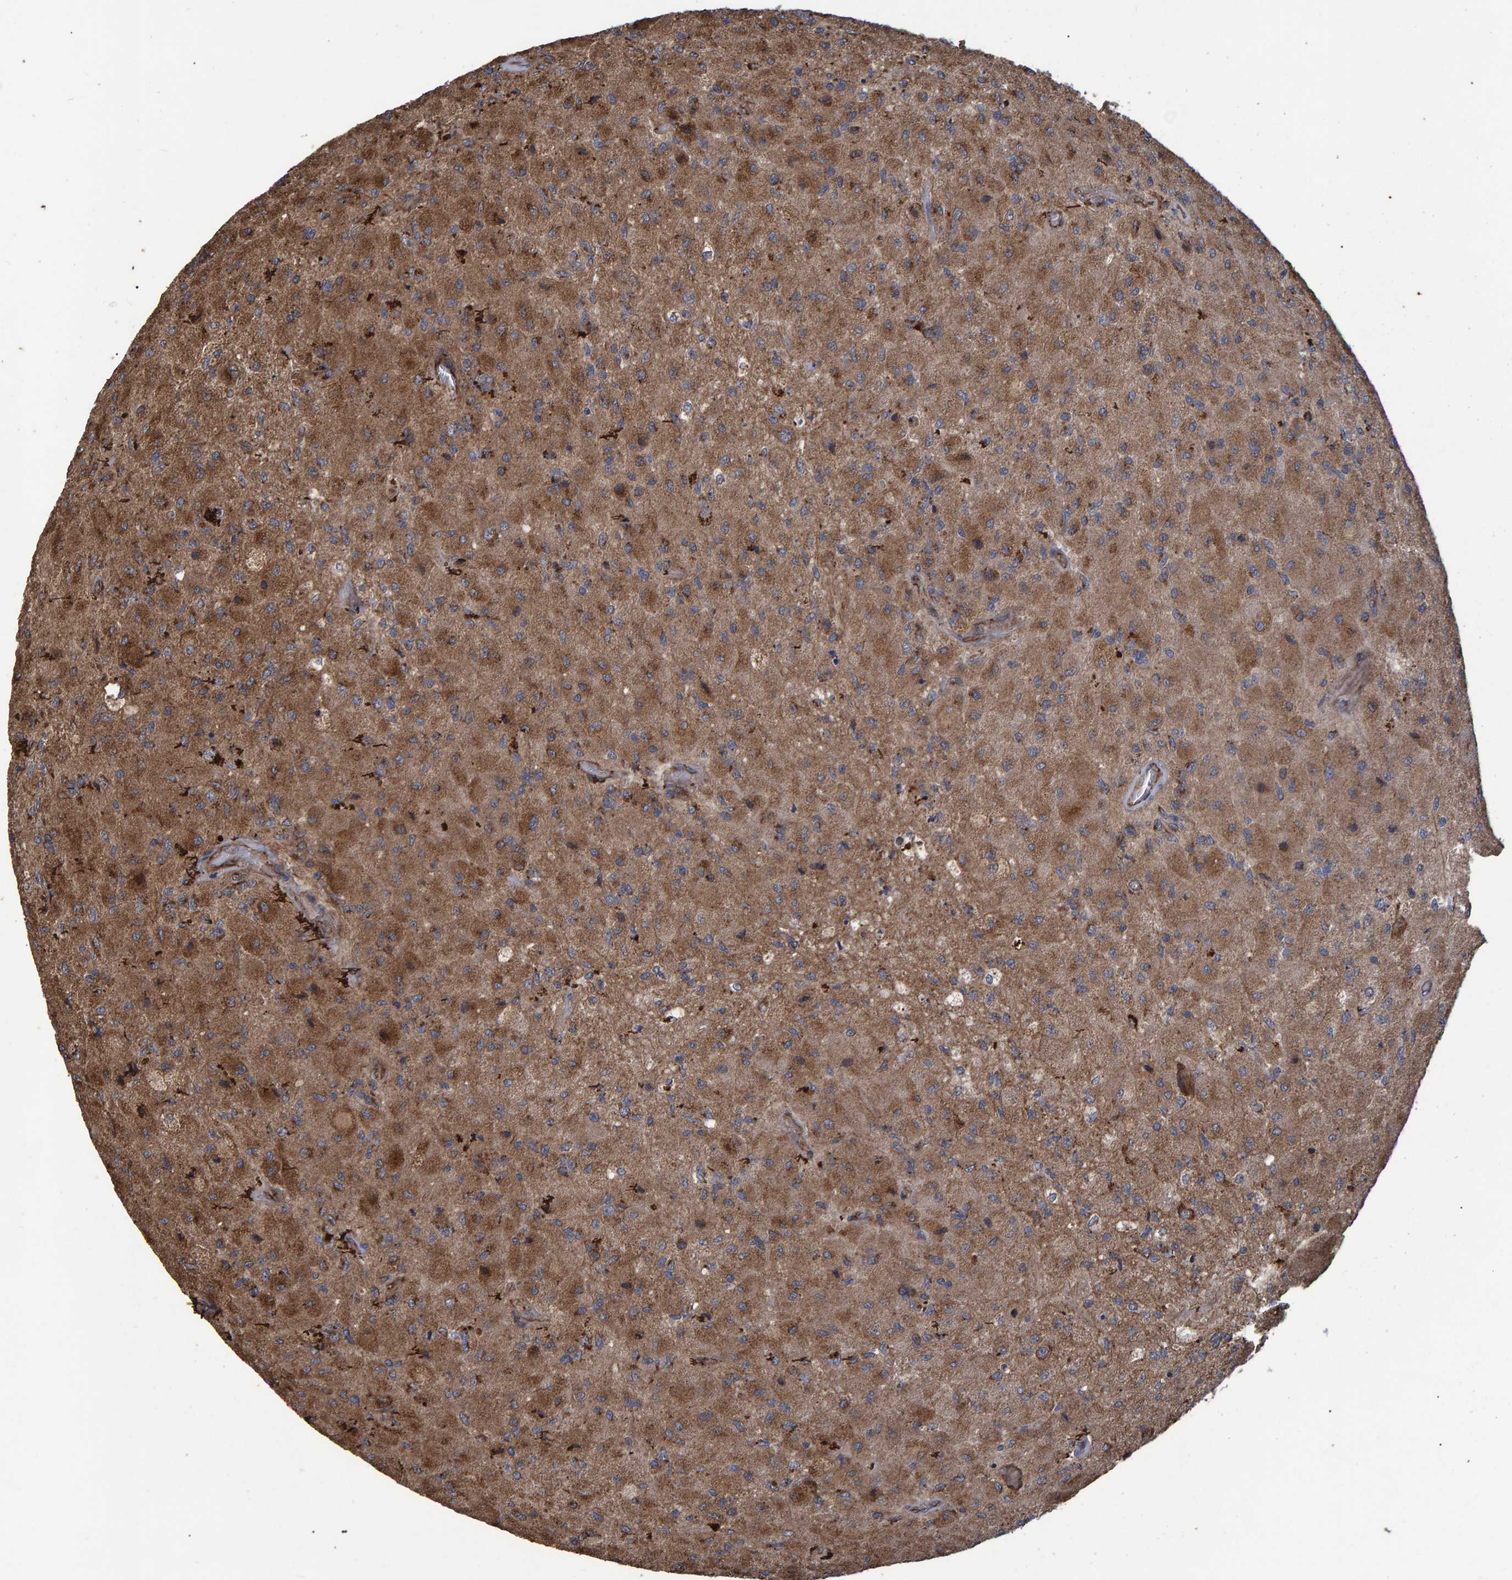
{"staining": {"intensity": "moderate", "quantity": ">75%", "location": "cytoplasmic/membranous"}, "tissue": "glioma", "cell_type": "Tumor cells", "image_type": "cancer", "snomed": [{"axis": "morphology", "description": "Normal tissue, NOS"}, {"axis": "morphology", "description": "Glioma, malignant, High grade"}, {"axis": "topography", "description": "Cerebral cortex"}], "caption": "Malignant high-grade glioma was stained to show a protein in brown. There is medium levels of moderate cytoplasmic/membranous positivity in approximately >75% of tumor cells.", "gene": "TRIM68", "patient": {"sex": "male", "age": 77}}